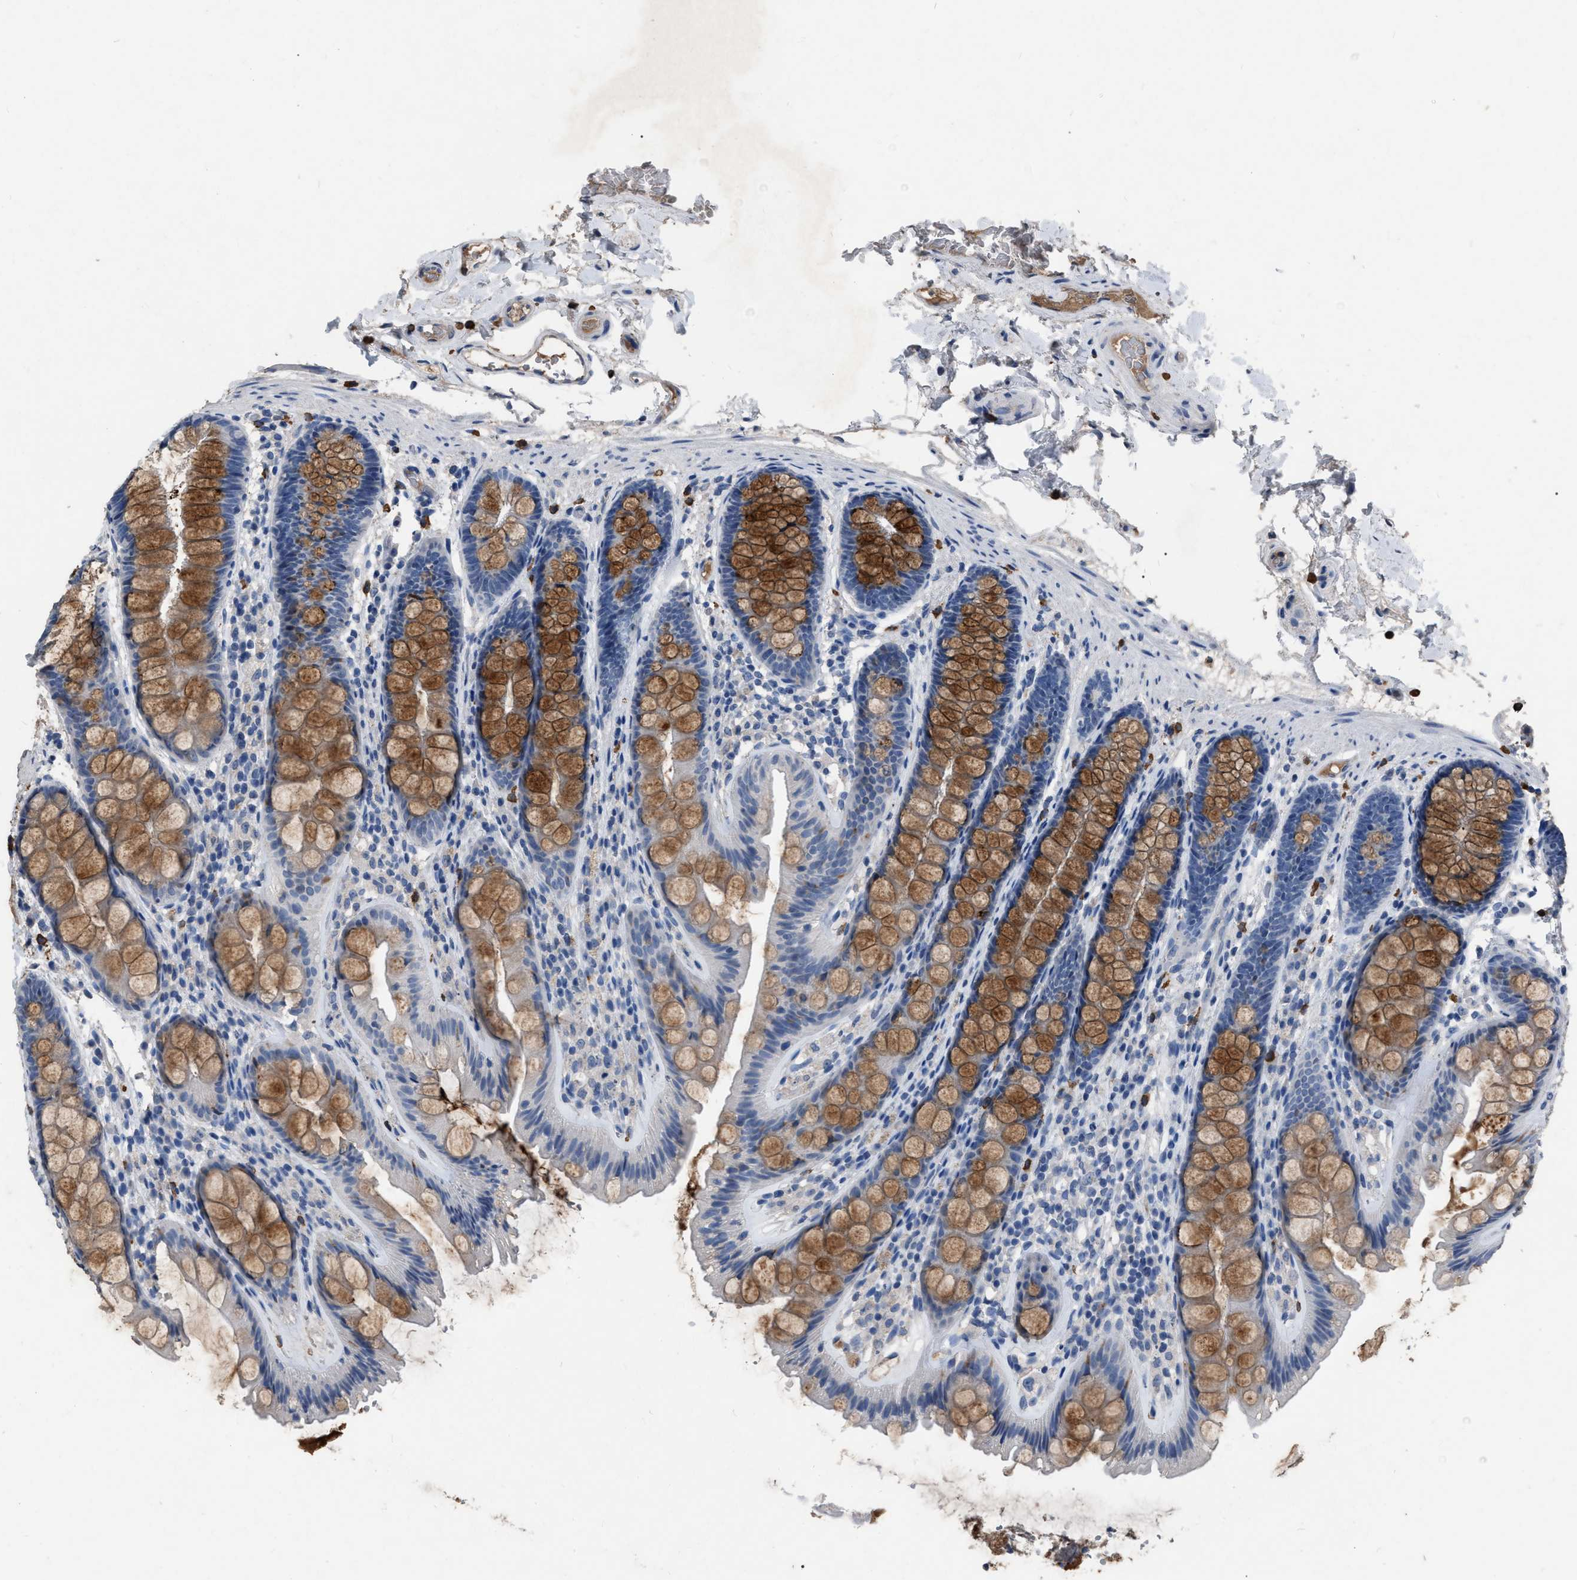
{"staining": {"intensity": "negative", "quantity": "none", "location": "none"}, "tissue": "colon", "cell_type": "Endothelial cells", "image_type": "normal", "snomed": [{"axis": "morphology", "description": "Normal tissue, NOS"}, {"axis": "topography", "description": "Colon"}], "caption": "High magnification brightfield microscopy of normal colon stained with DAB (brown) and counterstained with hematoxylin (blue): endothelial cells show no significant staining.", "gene": "HABP2", "patient": {"sex": "female", "age": 56}}